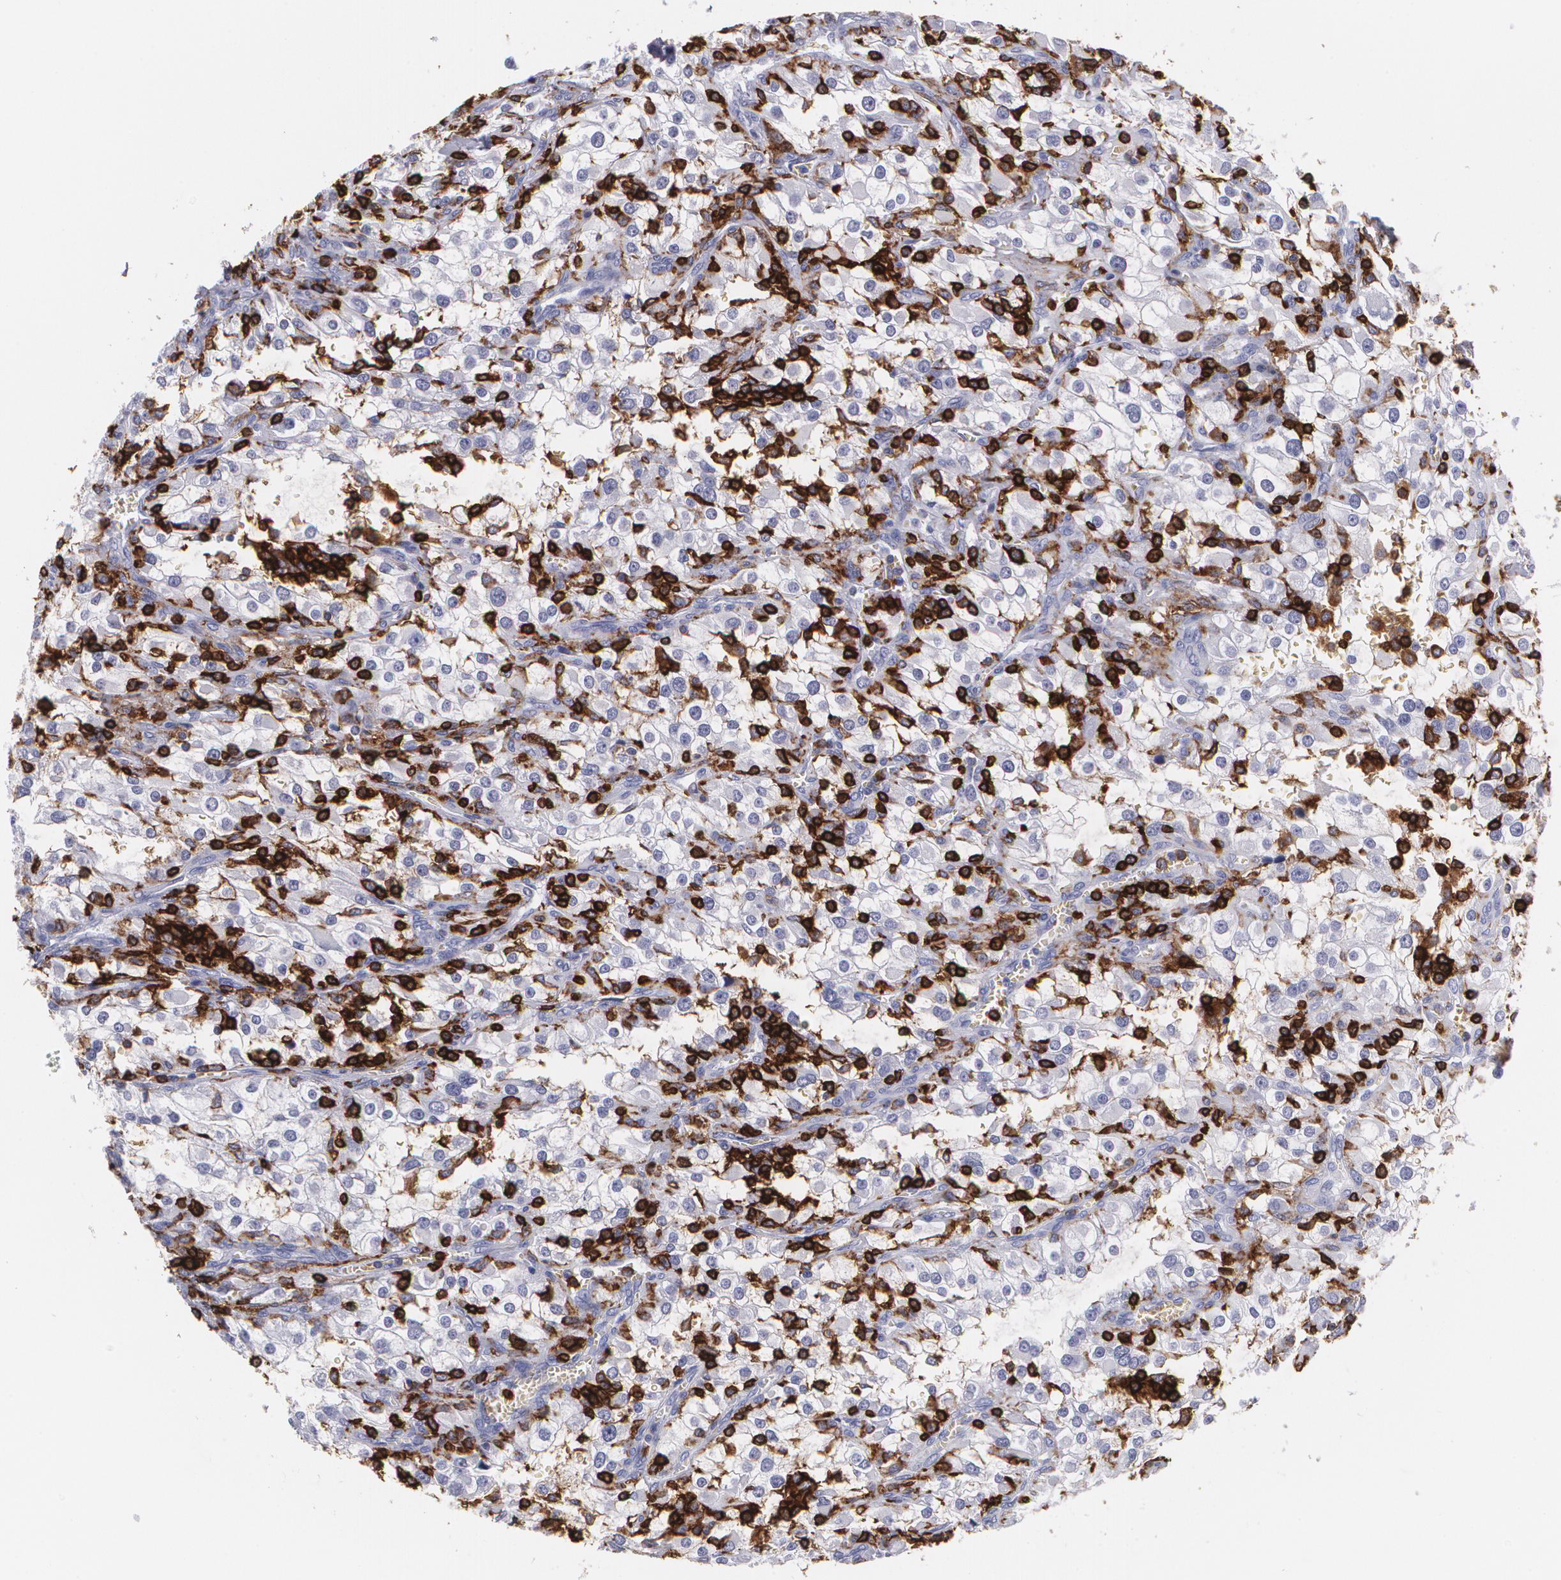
{"staining": {"intensity": "negative", "quantity": "none", "location": "none"}, "tissue": "renal cancer", "cell_type": "Tumor cells", "image_type": "cancer", "snomed": [{"axis": "morphology", "description": "Adenocarcinoma, NOS"}, {"axis": "topography", "description": "Kidney"}], "caption": "Tumor cells are negative for brown protein staining in renal adenocarcinoma. The staining was performed using DAB (3,3'-diaminobenzidine) to visualize the protein expression in brown, while the nuclei were stained in blue with hematoxylin (Magnification: 20x).", "gene": "PTPRC", "patient": {"sex": "female", "age": 52}}